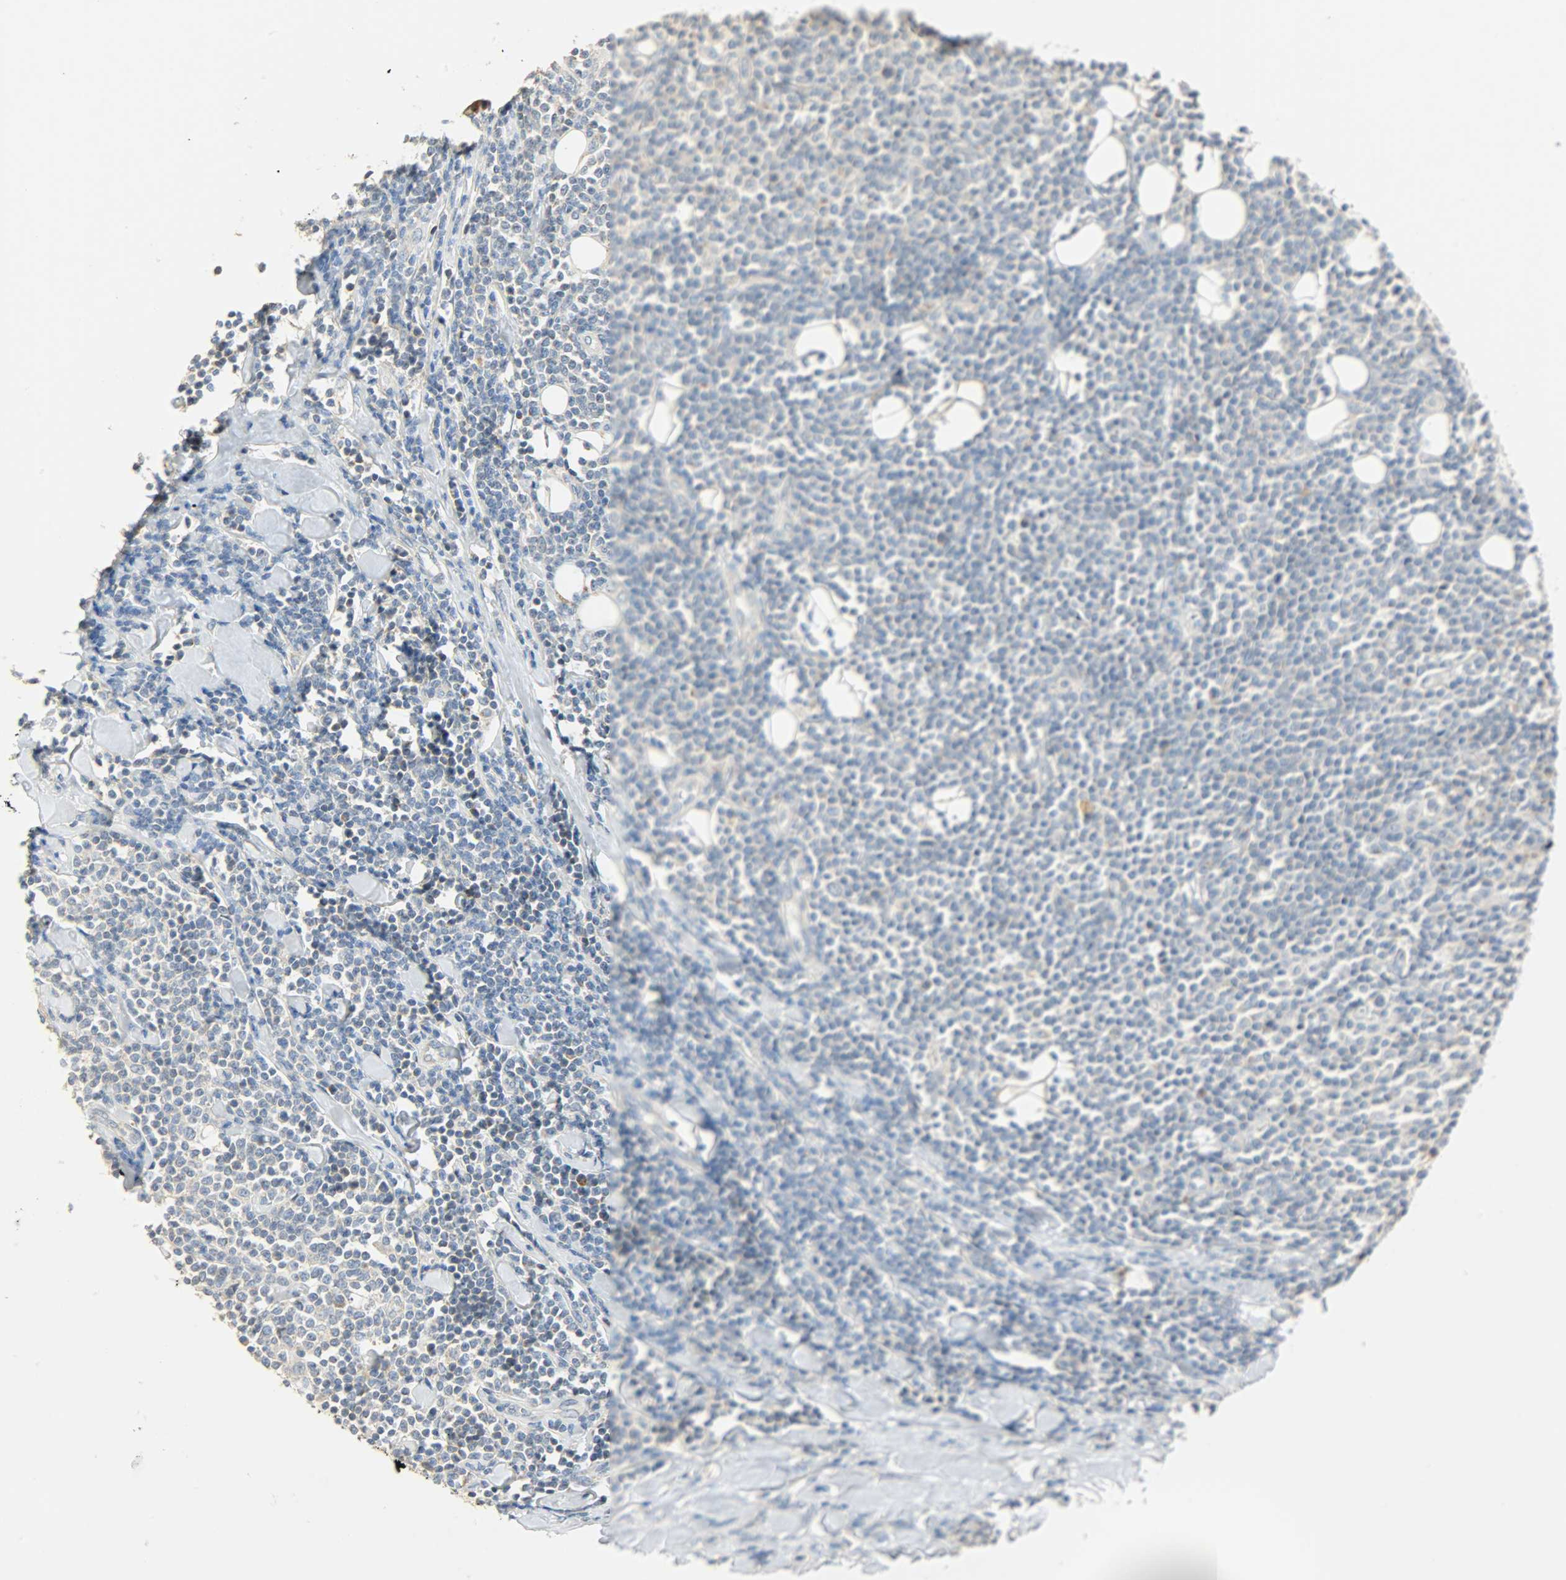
{"staining": {"intensity": "weak", "quantity": "<25%", "location": "cytoplasmic/membranous"}, "tissue": "lymphoma", "cell_type": "Tumor cells", "image_type": "cancer", "snomed": [{"axis": "morphology", "description": "Malignant lymphoma, non-Hodgkin's type, Low grade"}, {"axis": "topography", "description": "Soft tissue"}], "caption": "This is an IHC photomicrograph of low-grade malignant lymphoma, non-Hodgkin's type. There is no staining in tumor cells.", "gene": "NNT", "patient": {"sex": "male", "age": 92}}